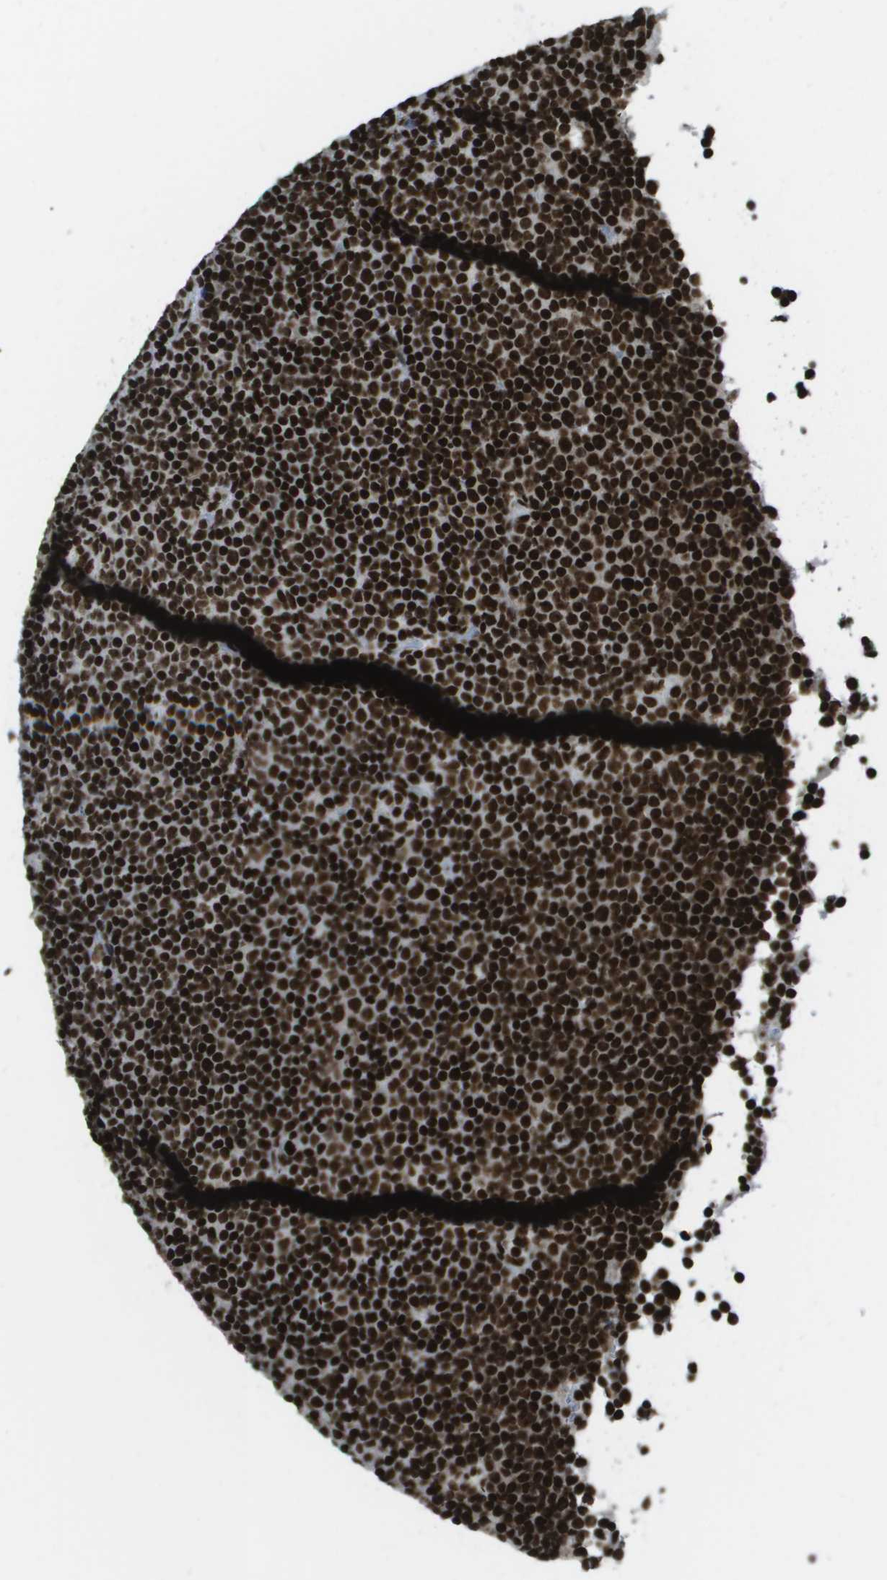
{"staining": {"intensity": "strong", "quantity": ">75%", "location": "nuclear"}, "tissue": "lymphoma", "cell_type": "Tumor cells", "image_type": "cancer", "snomed": [{"axis": "morphology", "description": "Malignant lymphoma, non-Hodgkin's type, Low grade"}, {"axis": "topography", "description": "Lymph node"}], "caption": "Tumor cells reveal high levels of strong nuclear expression in about >75% of cells in human lymphoma.", "gene": "GLYR1", "patient": {"sex": "female", "age": 67}}